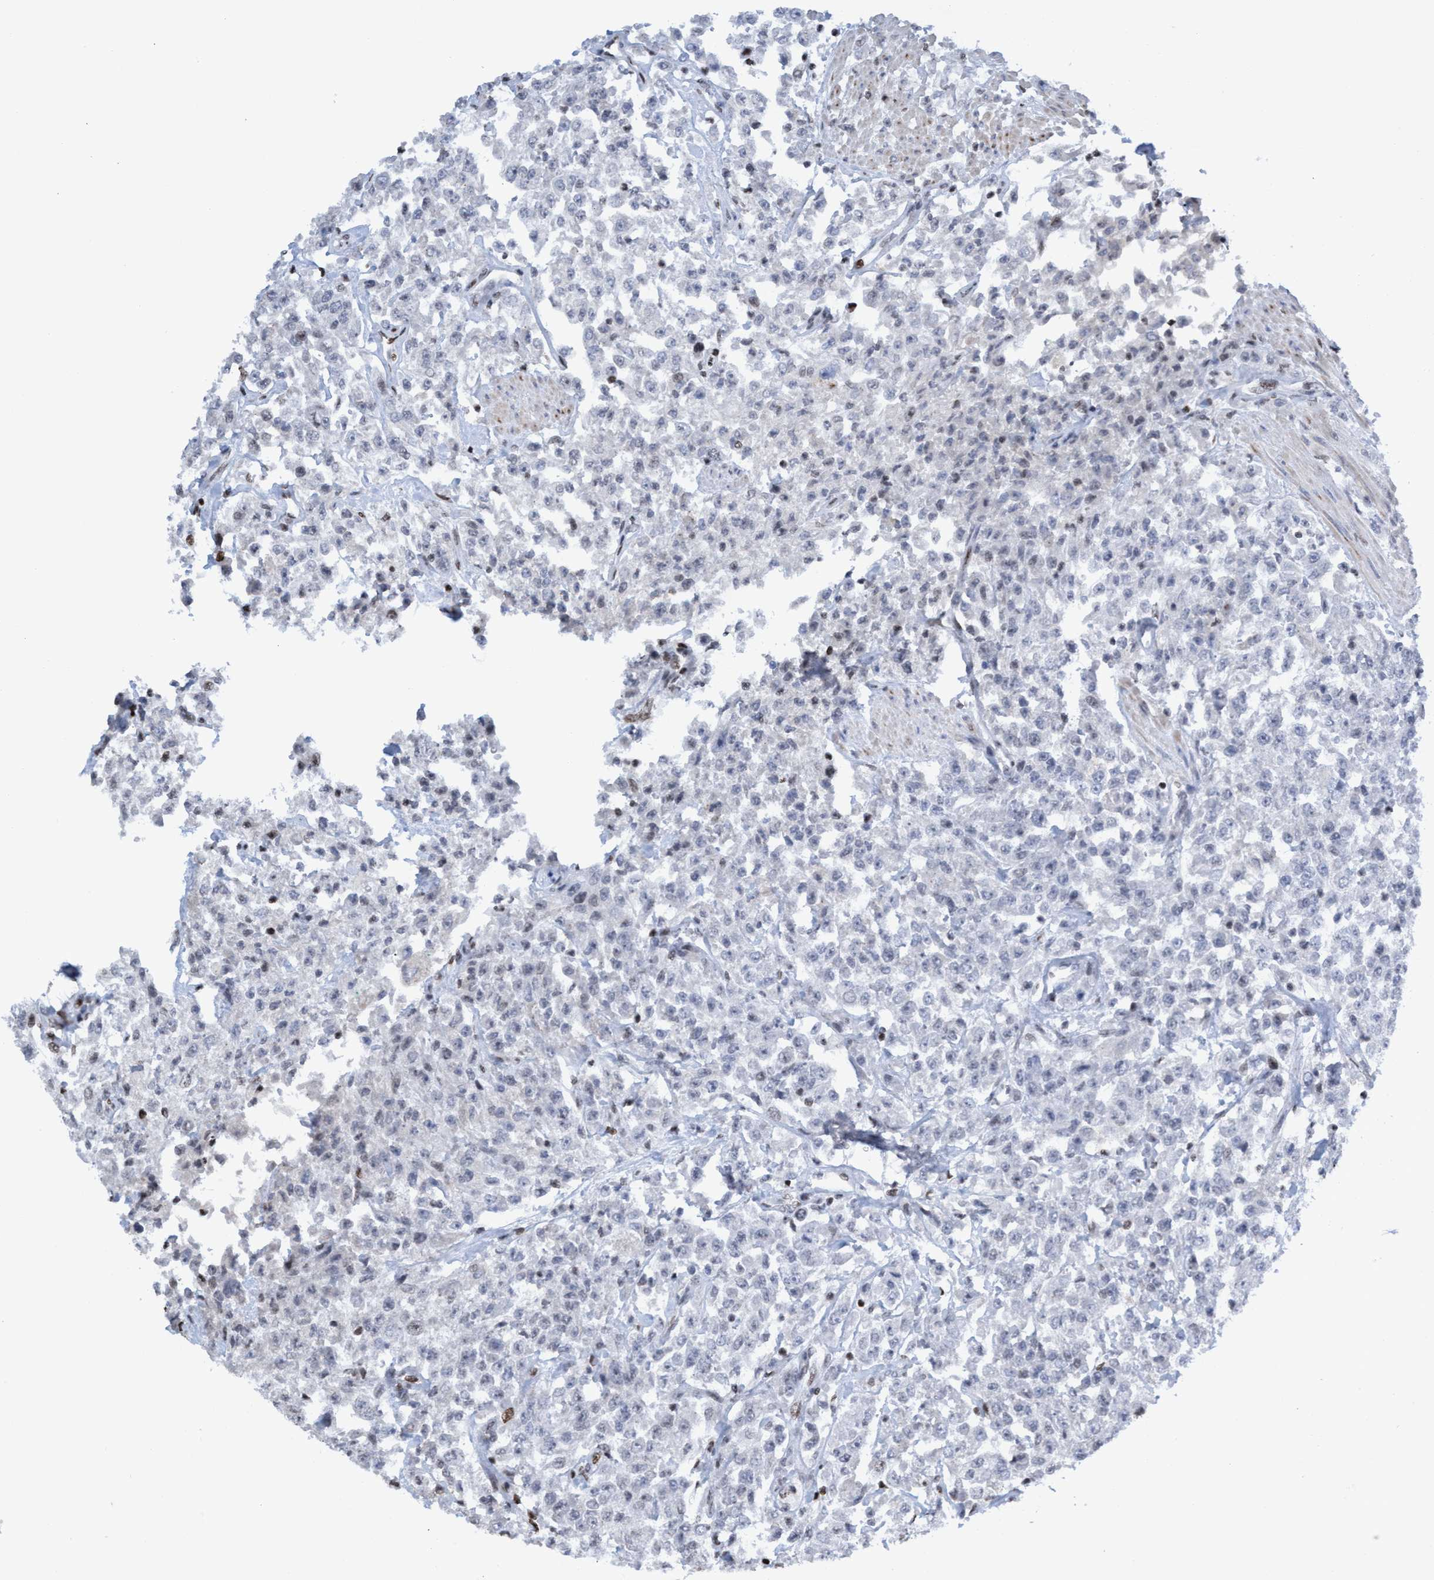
{"staining": {"intensity": "negative", "quantity": "none", "location": "none"}, "tissue": "urothelial cancer", "cell_type": "Tumor cells", "image_type": "cancer", "snomed": [{"axis": "morphology", "description": "Urothelial carcinoma, High grade"}, {"axis": "topography", "description": "Urinary bladder"}], "caption": "An image of human urothelial cancer is negative for staining in tumor cells. (DAB immunohistochemistry (IHC), high magnification).", "gene": "CBX2", "patient": {"sex": "male", "age": 46}}